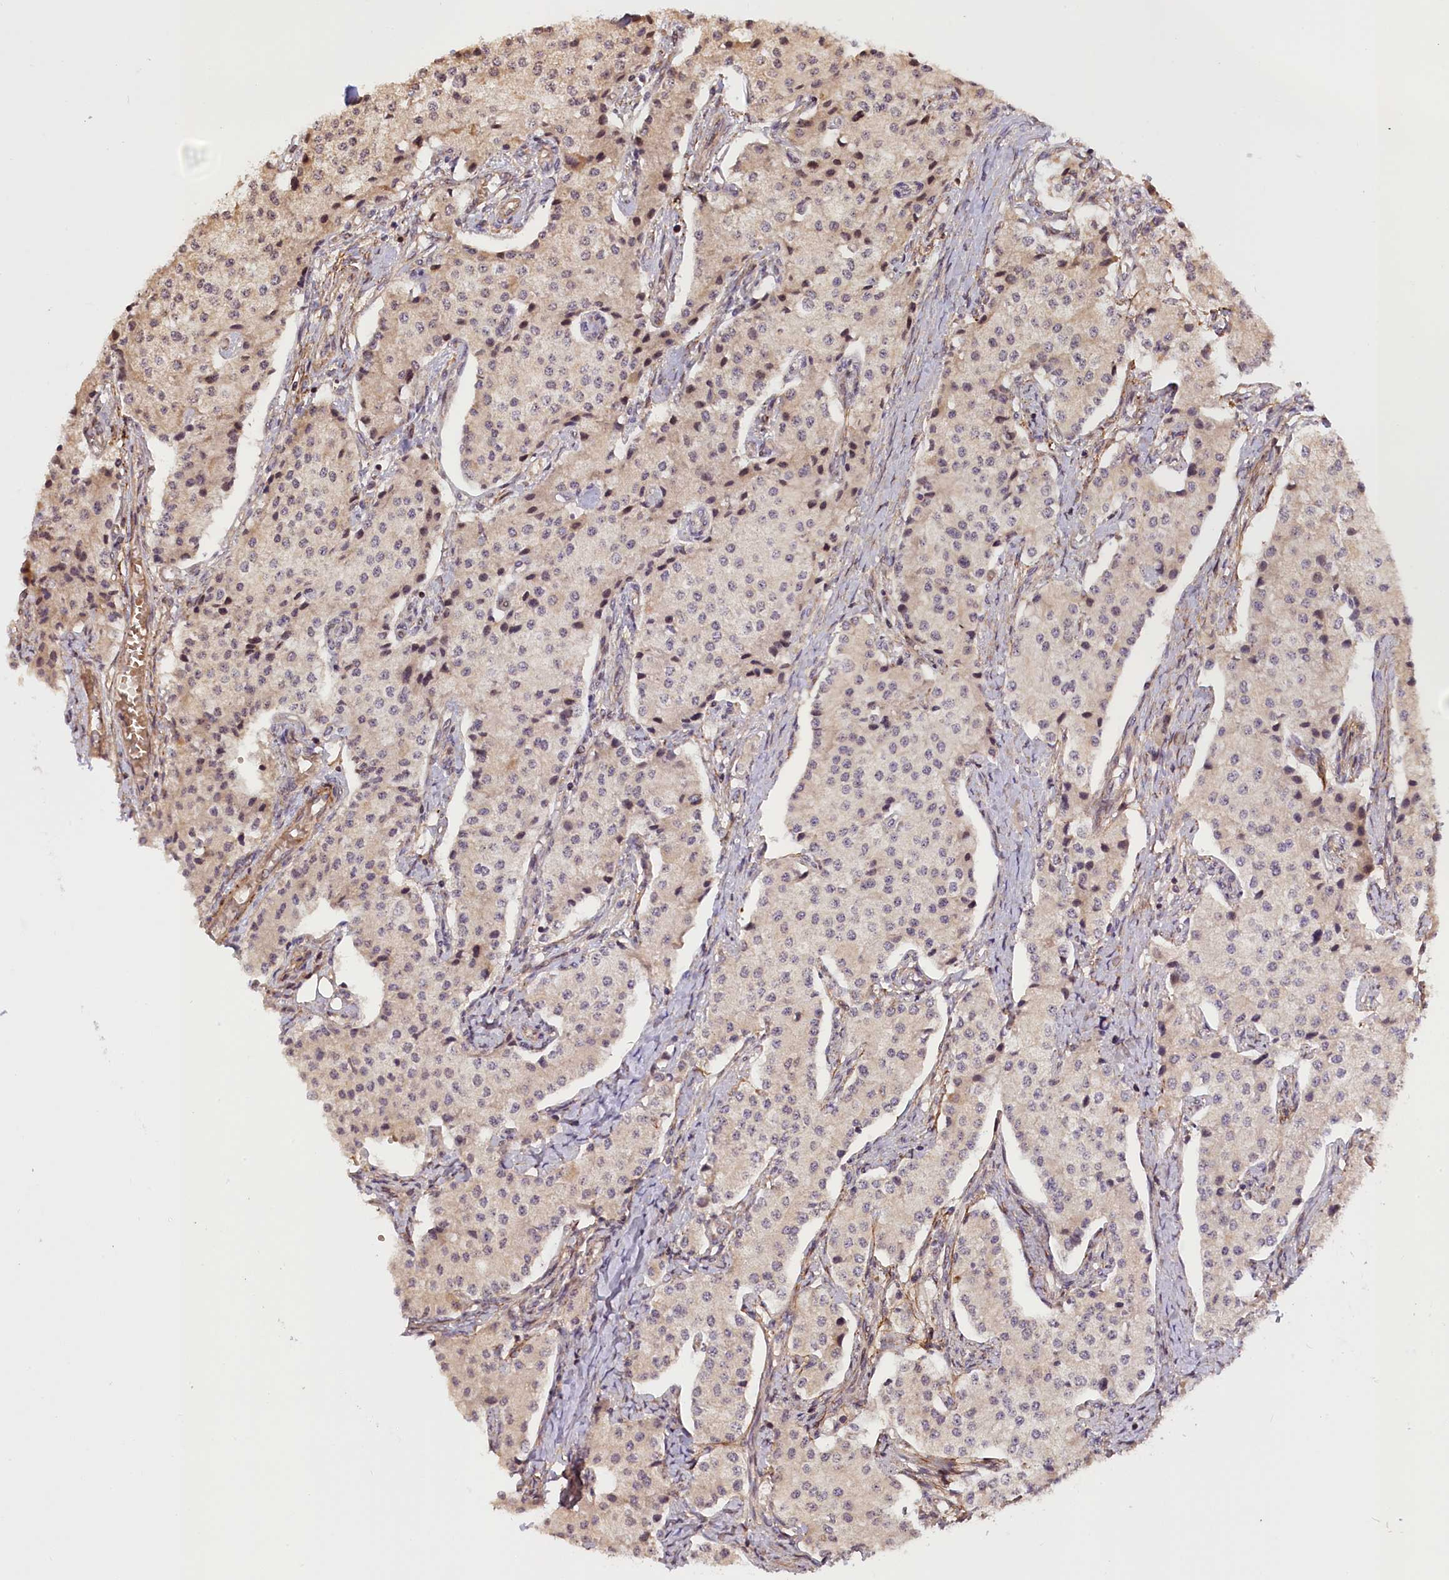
{"staining": {"intensity": "weak", "quantity": "<25%", "location": "nuclear"}, "tissue": "carcinoid", "cell_type": "Tumor cells", "image_type": "cancer", "snomed": [{"axis": "morphology", "description": "Carcinoid, malignant, NOS"}, {"axis": "topography", "description": "Colon"}], "caption": "The immunohistochemistry (IHC) photomicrograph has no significant positivity in tumor cells of carcinoid tissue.", "gene": "ZNF480", "patient": {"sex": "female", "age": 52}}